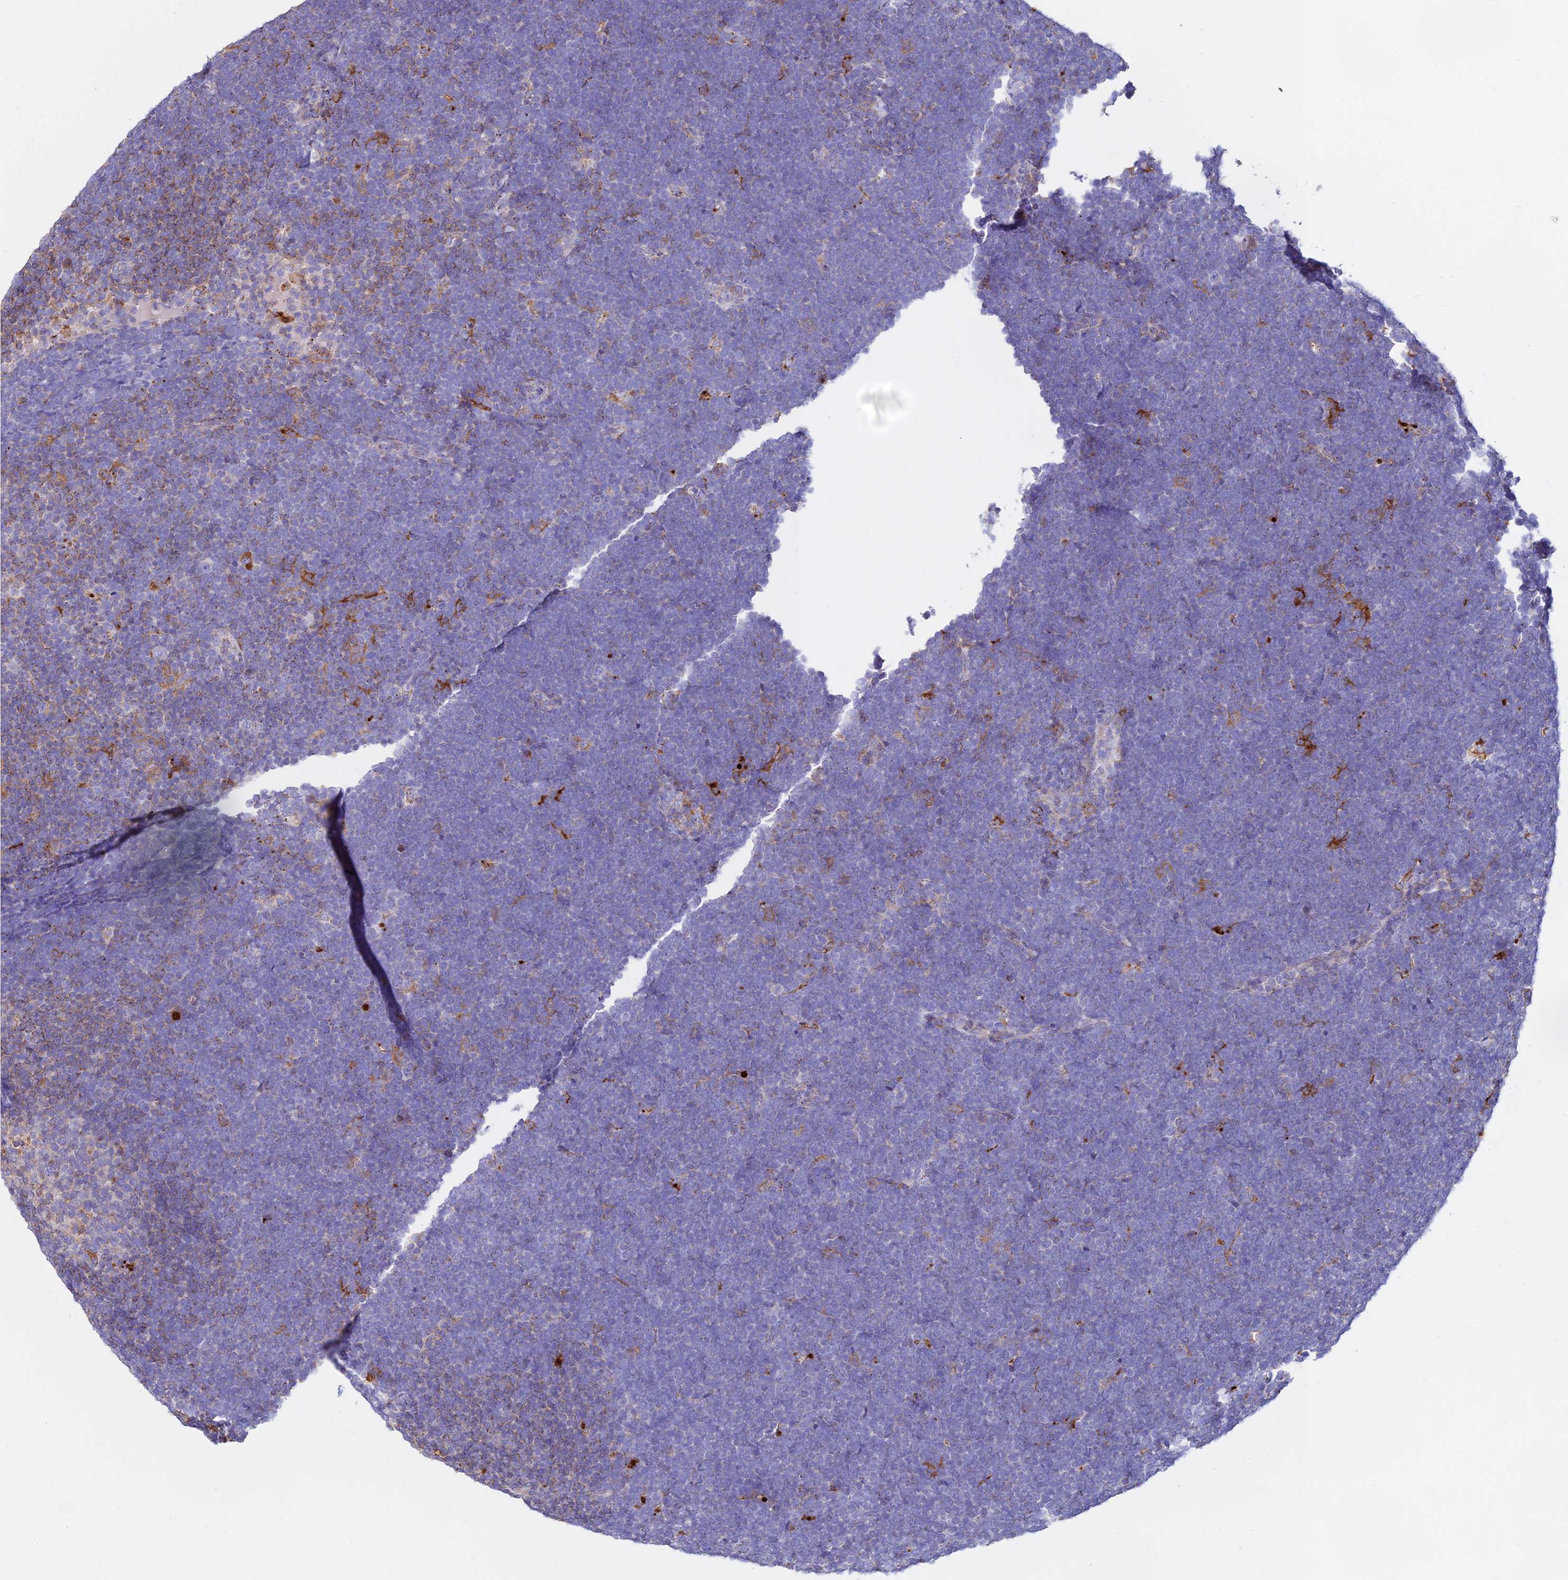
{"staining": {"intensity": "negative", "quantity": "none", "location": "none"}, "tissue": "lymphoma", "cell_type": "Tumor cells", "image_type": "cancer", "snomed": [{"axis": "morphology", "description": "Malignant lymphoma, non-Hodgkin's type, High grade"}, {"axis": "topography", "description": "Lymph node"}], "caption": "The histopathology image reveals no significant staining in tumor cells of malignant lymphoma, non-Hodgkin's type (high-grade).", "gene": "PNLIPRP3", "patient": {"sex": "male", "age": 13}}